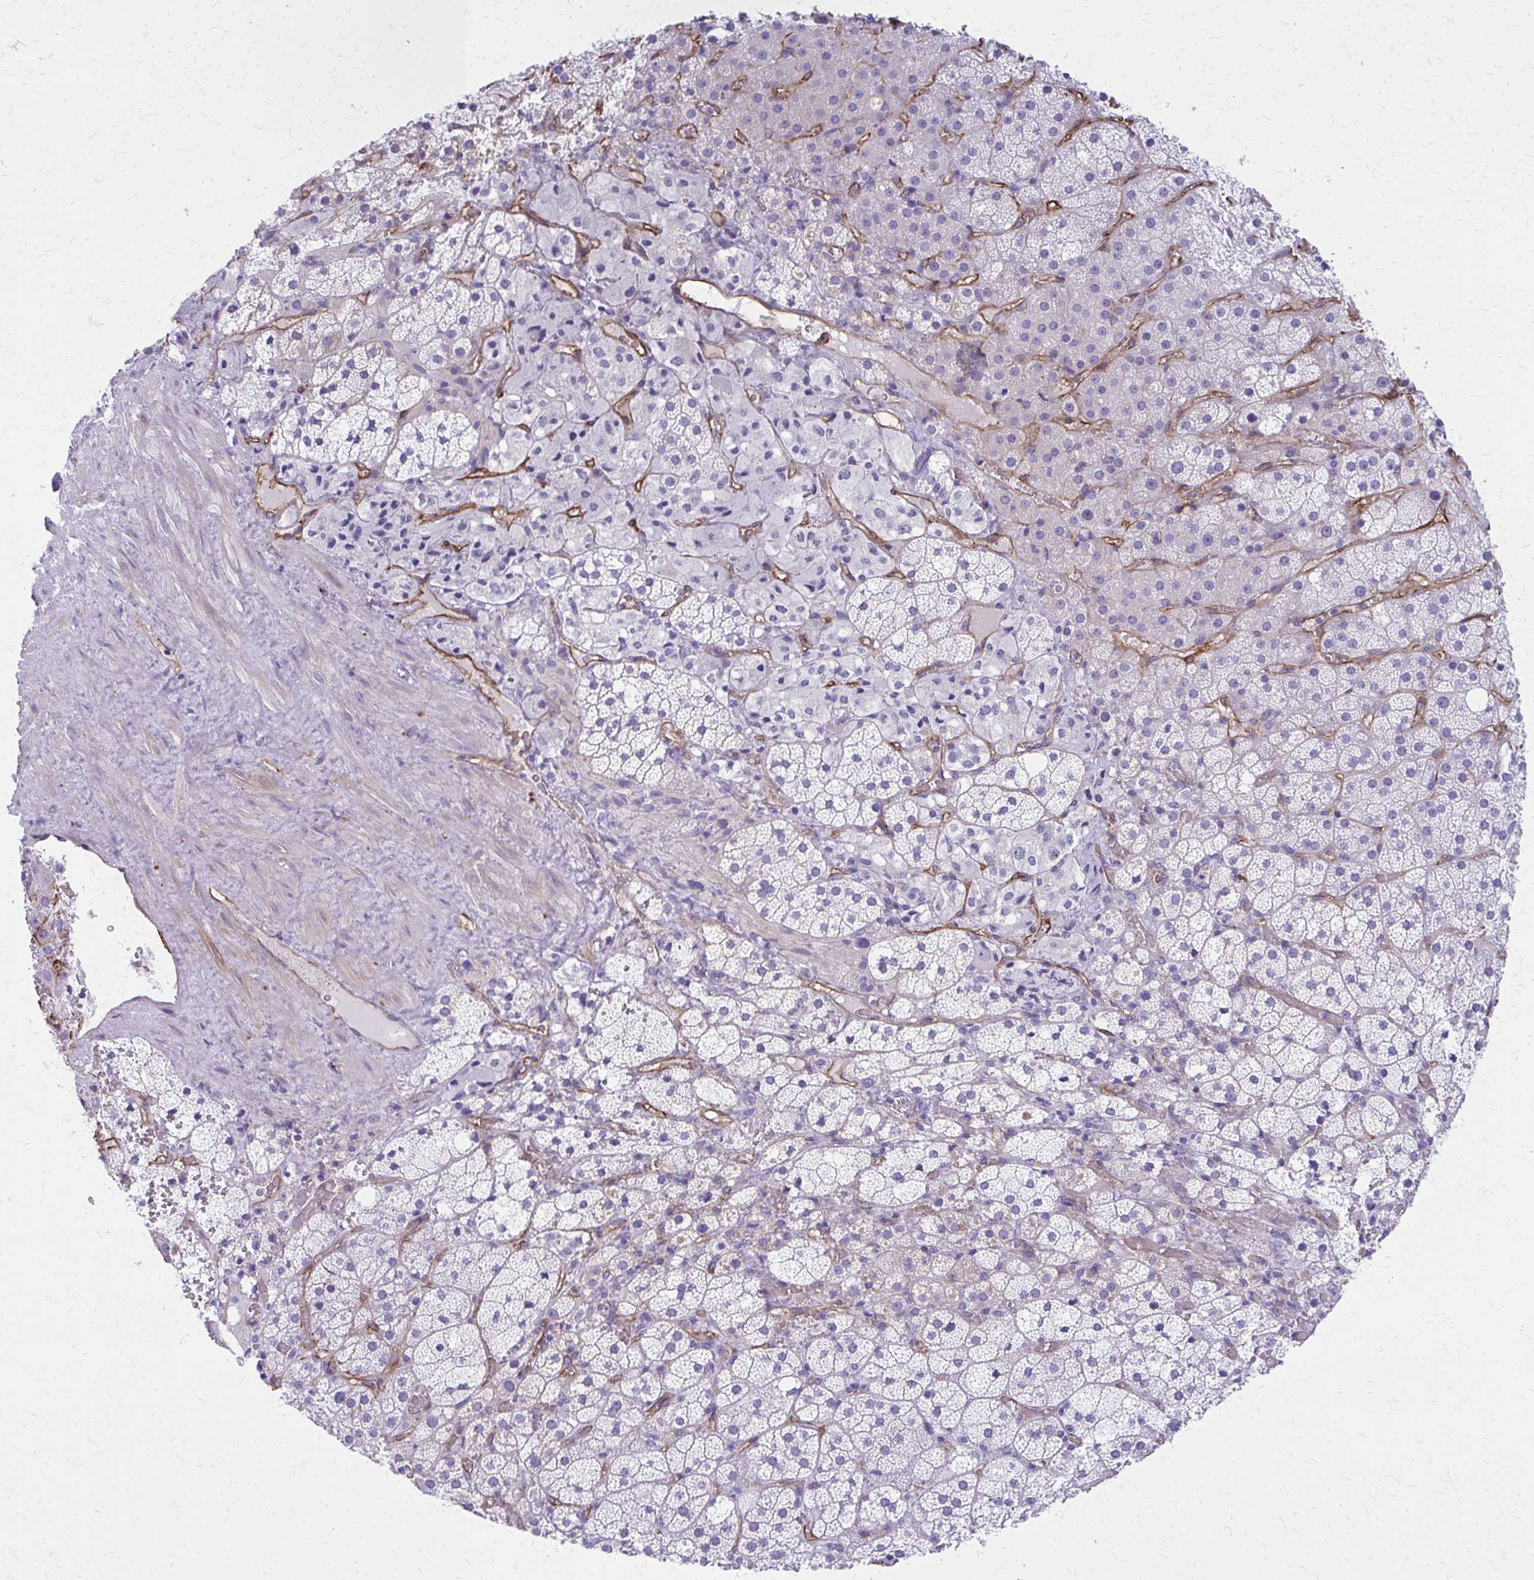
{"staining": {"intensity": "negative", "quantity": "none", "location": "none"}, "tissue": "adrenal gland", "cell_type": "Glandular cells", "image_type": "normal", "snomed": [{"axis": "morphology", "description": "Normal tissue, NOS"}, {"axis": "topography", "description": "Adrenal gland"}], "caption": "DAB (3,3'-diaminobenzidine) immunohistochemical staining of normal human adrenal gland displays no significant expression in glandular cells.", "gene": "TPSG1", "patient": {"sex": "male", "age": 53}}